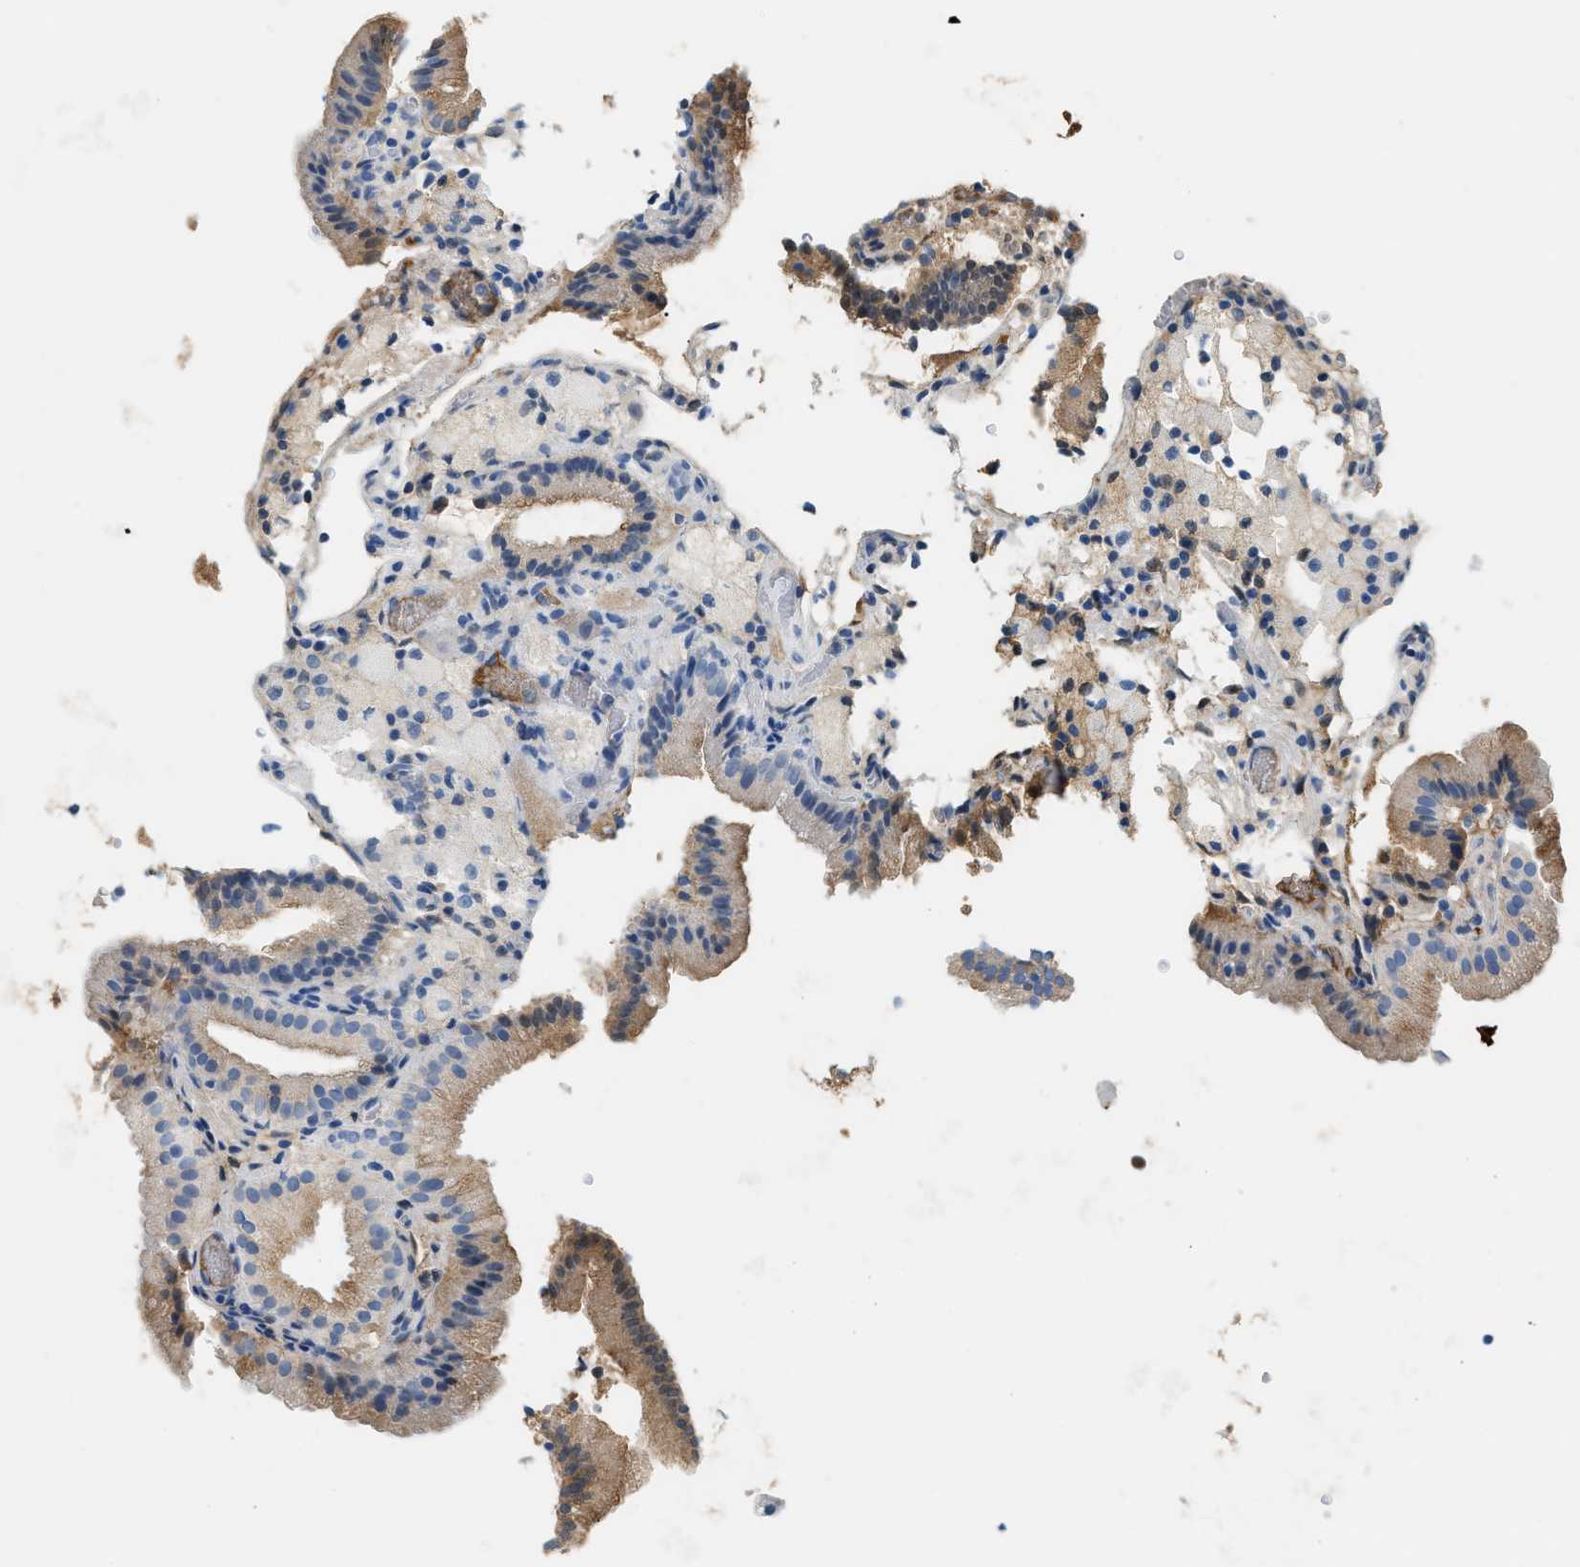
{"staining": {"intensity": "moderate", "quantity": "25%-75%", "location": "cytoplasmic/membranous"}, "tissue": "gallbladder", "cell_type": "Glandular cells", "image_type": "normal", "snomed": [{"axis": "morphology", "description": "Normal tissue, NOS"}, {"axis": "topography", "description": "Gallbladder"}], "caption": "Immunohistochemical staining of unremarkable gallbladder displays medium levels of moderate cytoplasmic/membranous positivity in approximately 25%-75% of glandular cells.", "gene": "CFI", "patient": {"sex": "male", "age": 54}}